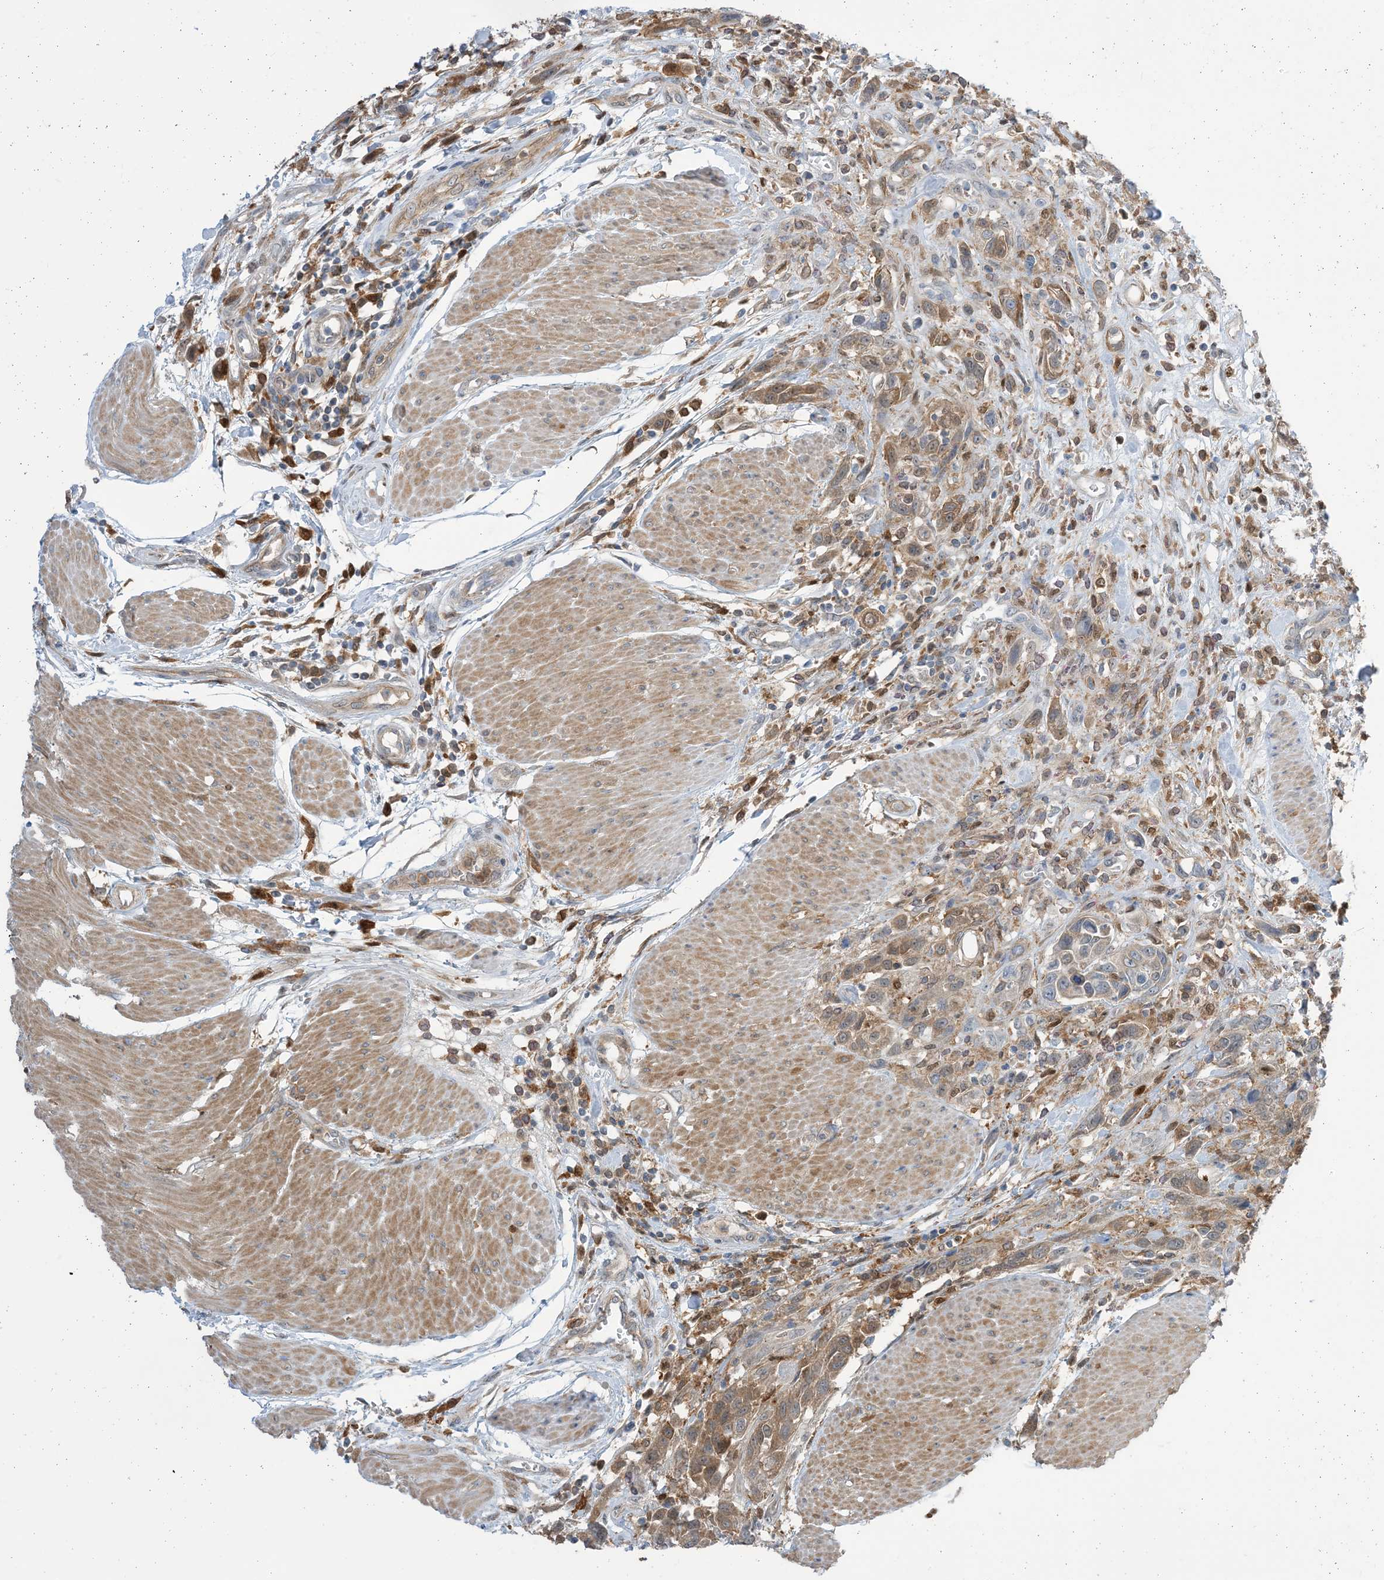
{"staining": {"intensity": "moderate", "quantity": ">75%", "location": "cytoplasmic/membranous"}, "tissue": "urothelial cancer", "cell_type": "Tumor cells", "image_type": "cancer", "snomed": [{"axis": "morphology", "description": "Urothelial carcinoma, High grade"}, {"axis": "topography", "description": "Urinary bladder"}], "caption": "A high-resolution photomicrograph shows immunohistochemistry (IHC) staining of urothelial cancer, which demonstrates moderate cytoplasmic/membranous staining in approximately >75% of tumor cells.", "gene": "NAGK", "patient": {"sex": "male", "age": 50}}